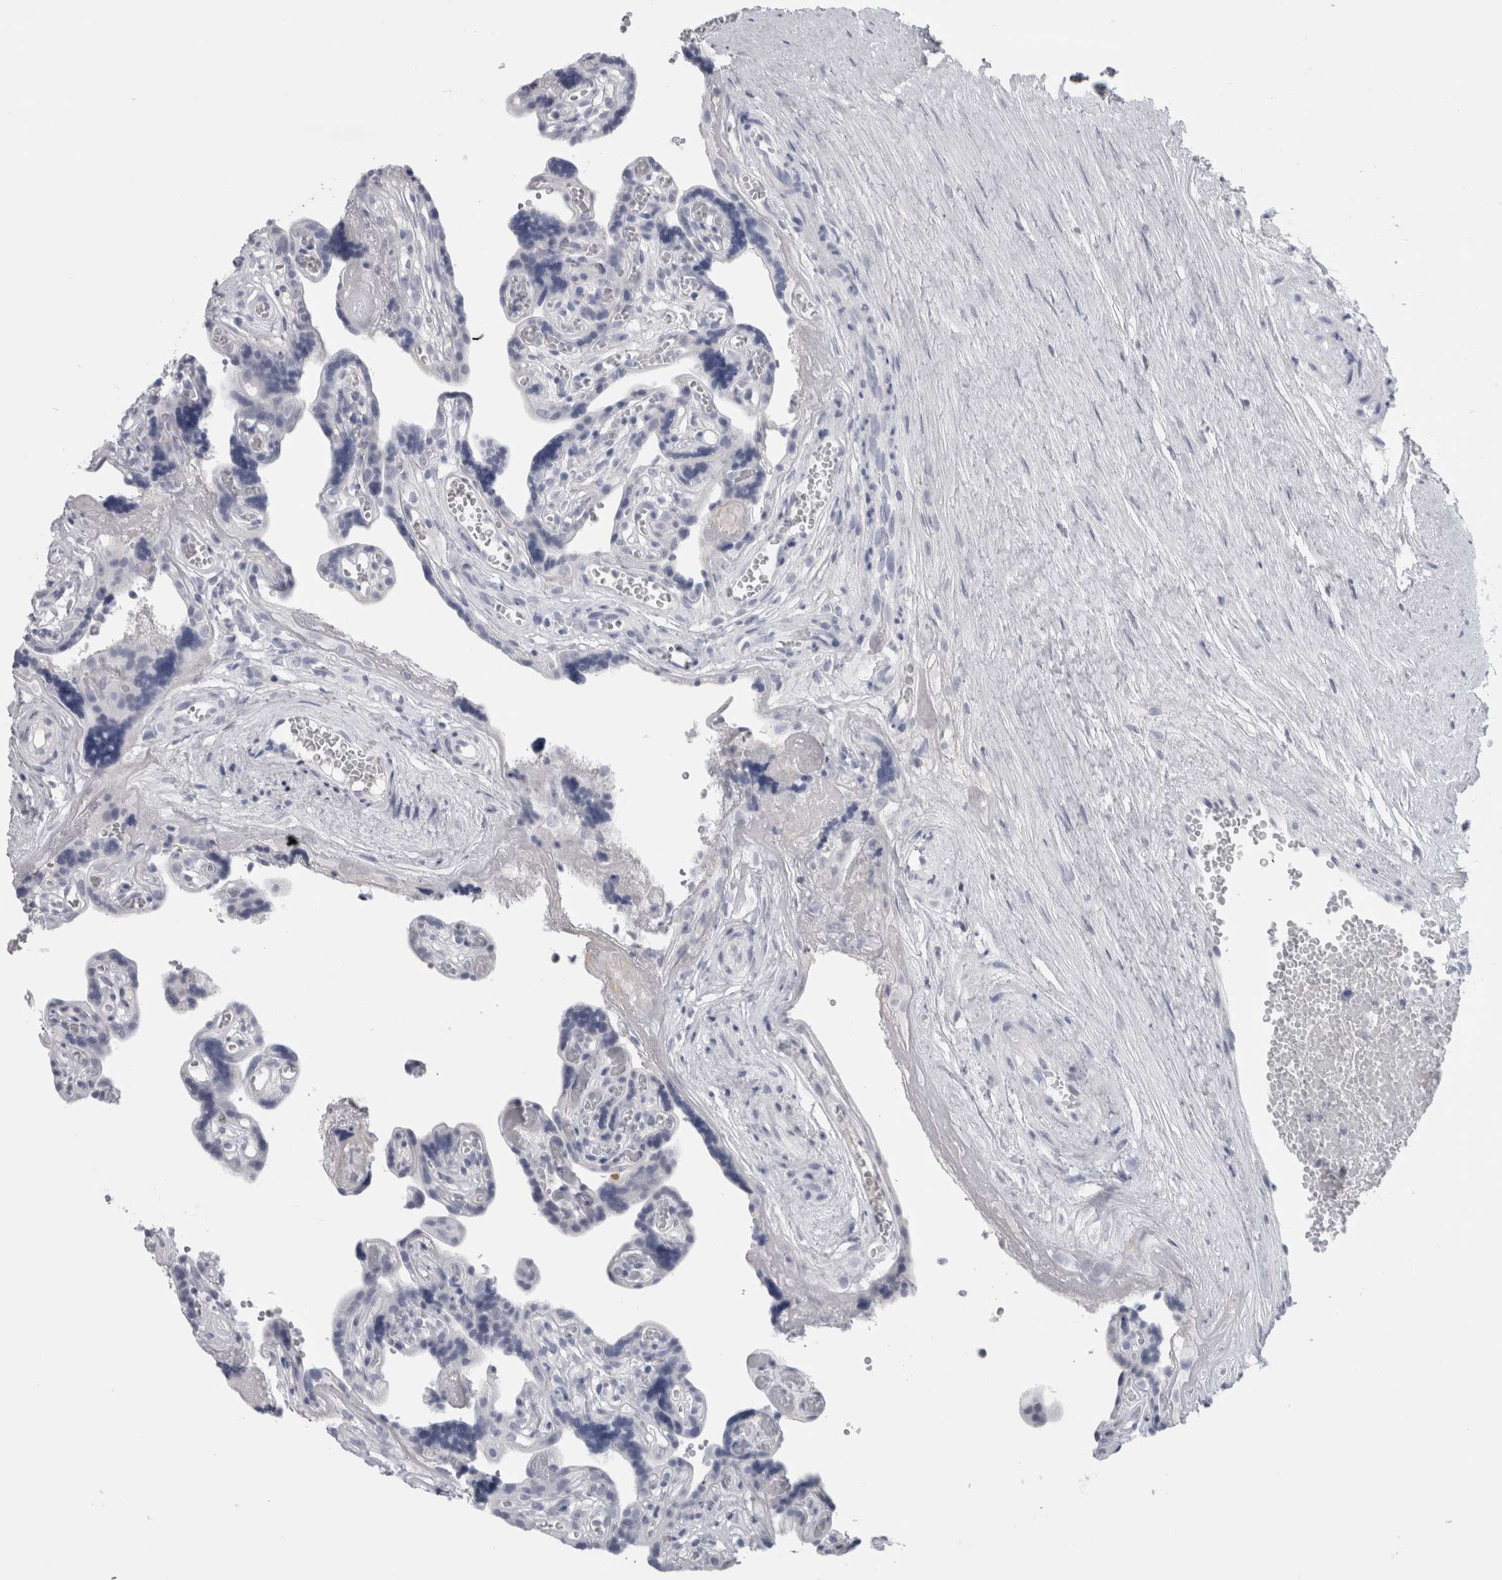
{"staining": {"intensity": "negative", "quantity": "none", "location": "none"}, "tissue": "placenta", "cell_type": "Trophoblastic cells", "image_type": "normal", "snomed": [{"axis": "morphology", "description": "Normal tissue, NOS"}, {"axis": "topography", "description": "Placenta"}], "caption": "A high-resolution micrograph shows IHC staining of normal placenta, which demonstrates no significant positivity in trophoblastic cells. (DAB immunohistochemistry (IHC) visualized using brightfield microscopy, high magnification).", "gene": "ADAM2", "patient": {"sex": "female", "age": 30}}